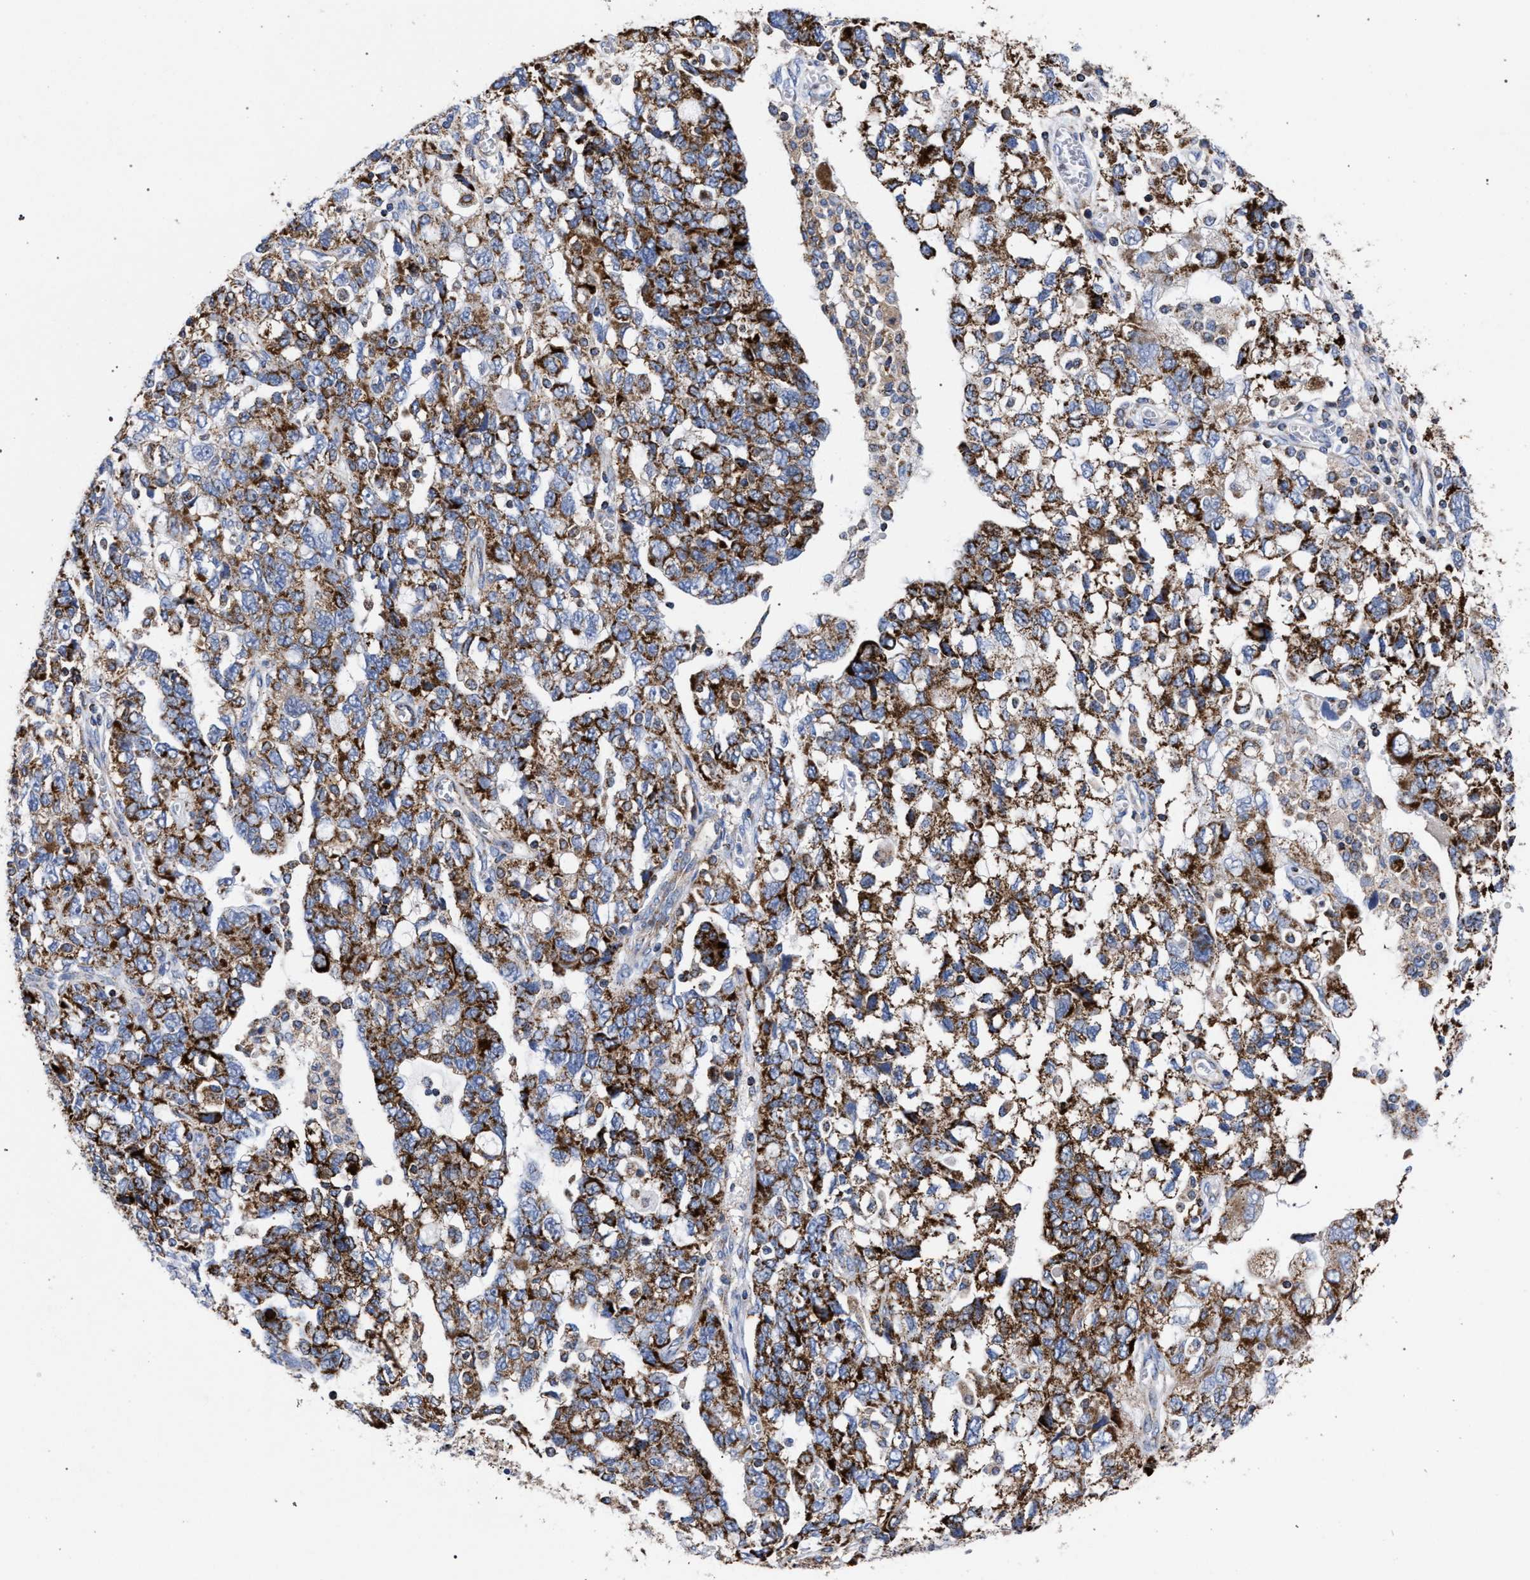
{"staining": {"intensity": "moderate", "quantity": ">75%", "location": "cytoplasmic/membranous"}, "tissue": "ovarian cancer", "cell_type": "Tumor cells", "image_type": "cancer", "snomed": [{"axis": "morphology", "description": "Carcinoma, NOS"}, {"axis": "morphology", "description": "Cystadenocarcinoma, serous, NOS"}, {"axis": "topography", "description": "Ovary"}], "caption": "High-magnification brightfield microscopy of ovarian cancer stained with DAB (3,3'-diaminobenzidine) (brown) and counterstained with hematoxylin (blue). tumor cells exhibit moderate cytoplasmic/membranous positivity is seen in approximately>75% of cells.", "gene": "ACADS", "patient": {"sex": "female", "age": 69}}